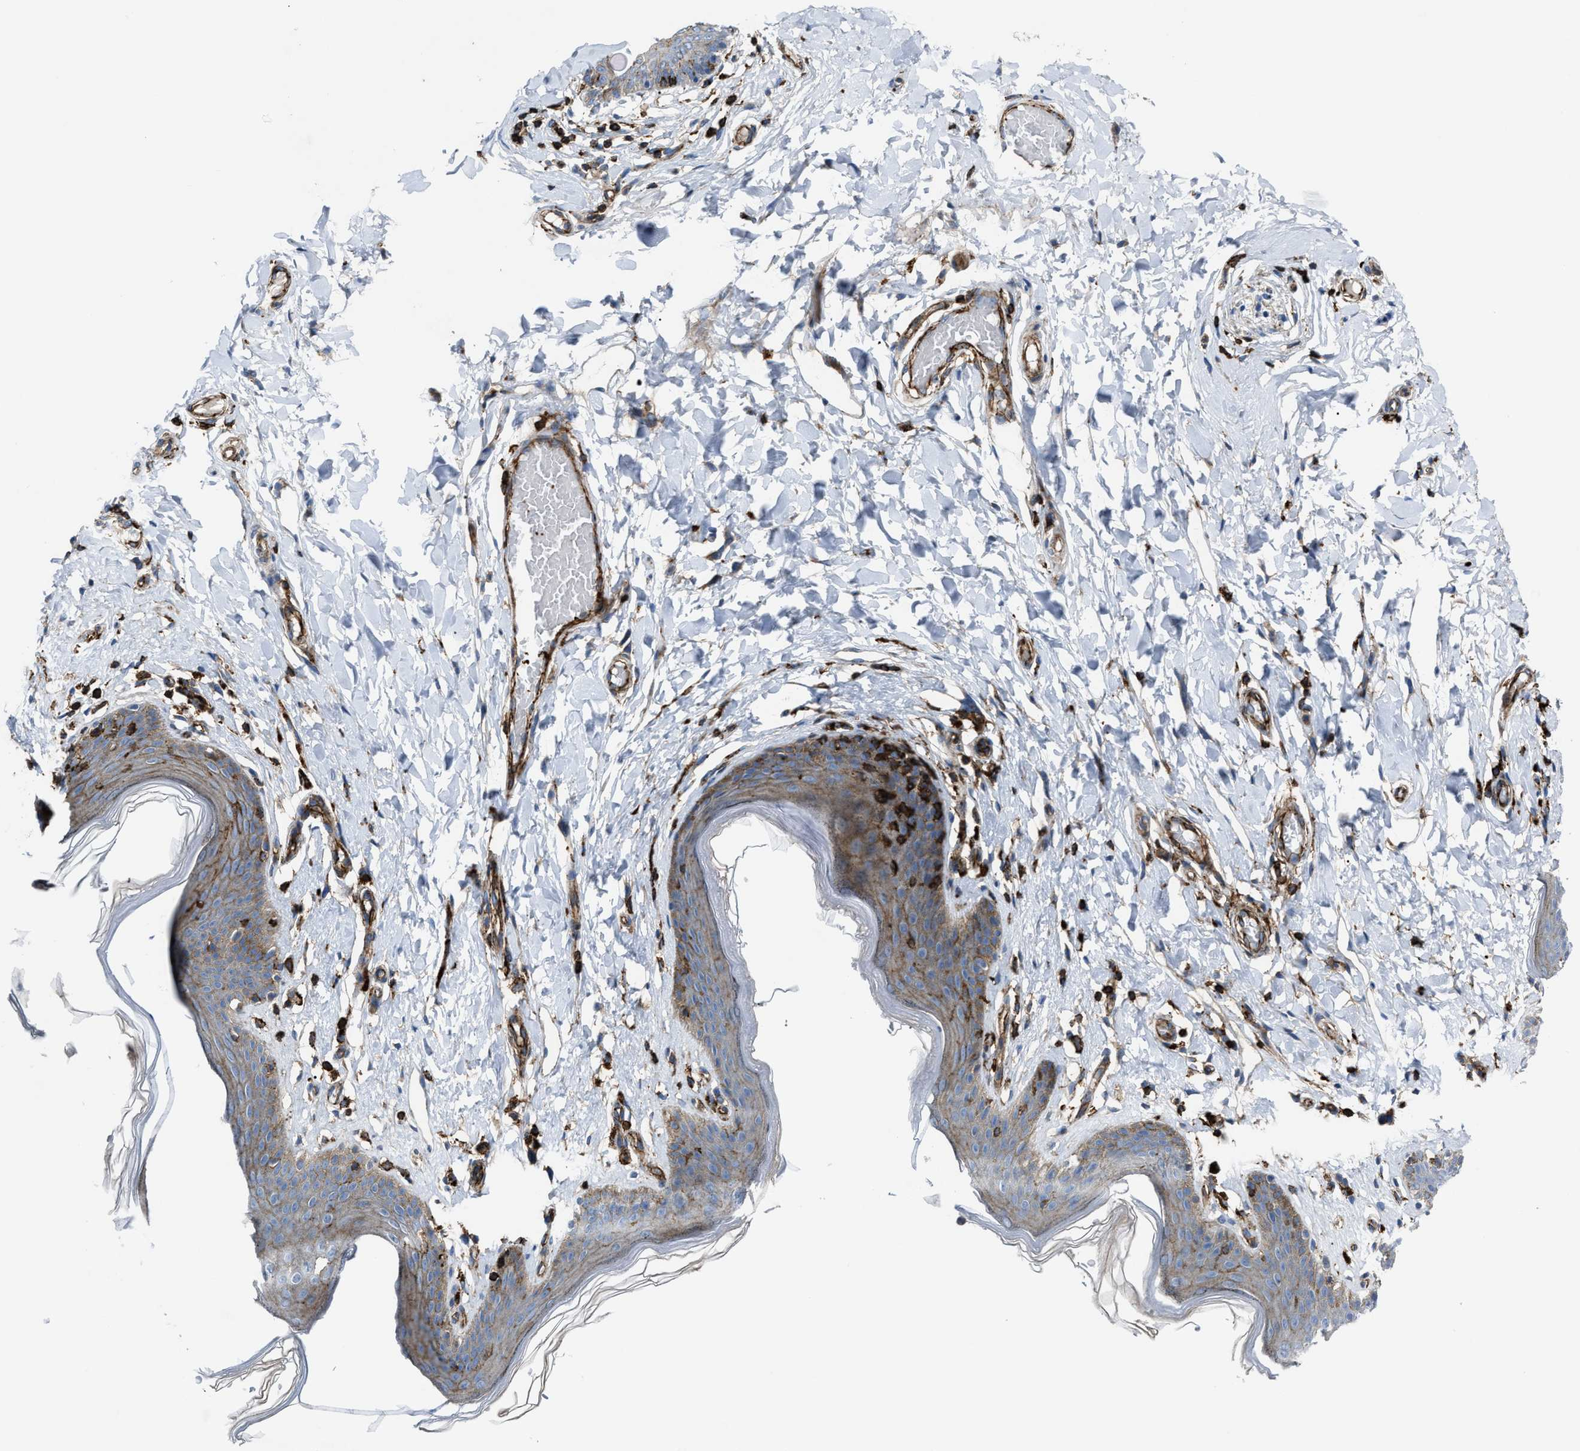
{"staining": {"intensity": "moderate", "quantity": "25%-75%", "location": "cytoplasmic/membranous"}, "tissue": "skin", "cell_type": "Epidermal cells", "image_type": "normal", "snomed": [{"axis": "morphology", "description": "Normal tissue, NOS"}, {"axis": "topography", "description": "Vulva"}], "caption": "An image of skin stained for a protein displays moderate cytoplasmic/membranous brown staining in epidermal cells.", "gene": "AGPAT2", "patient": {"sex": "female", "age": 66}}